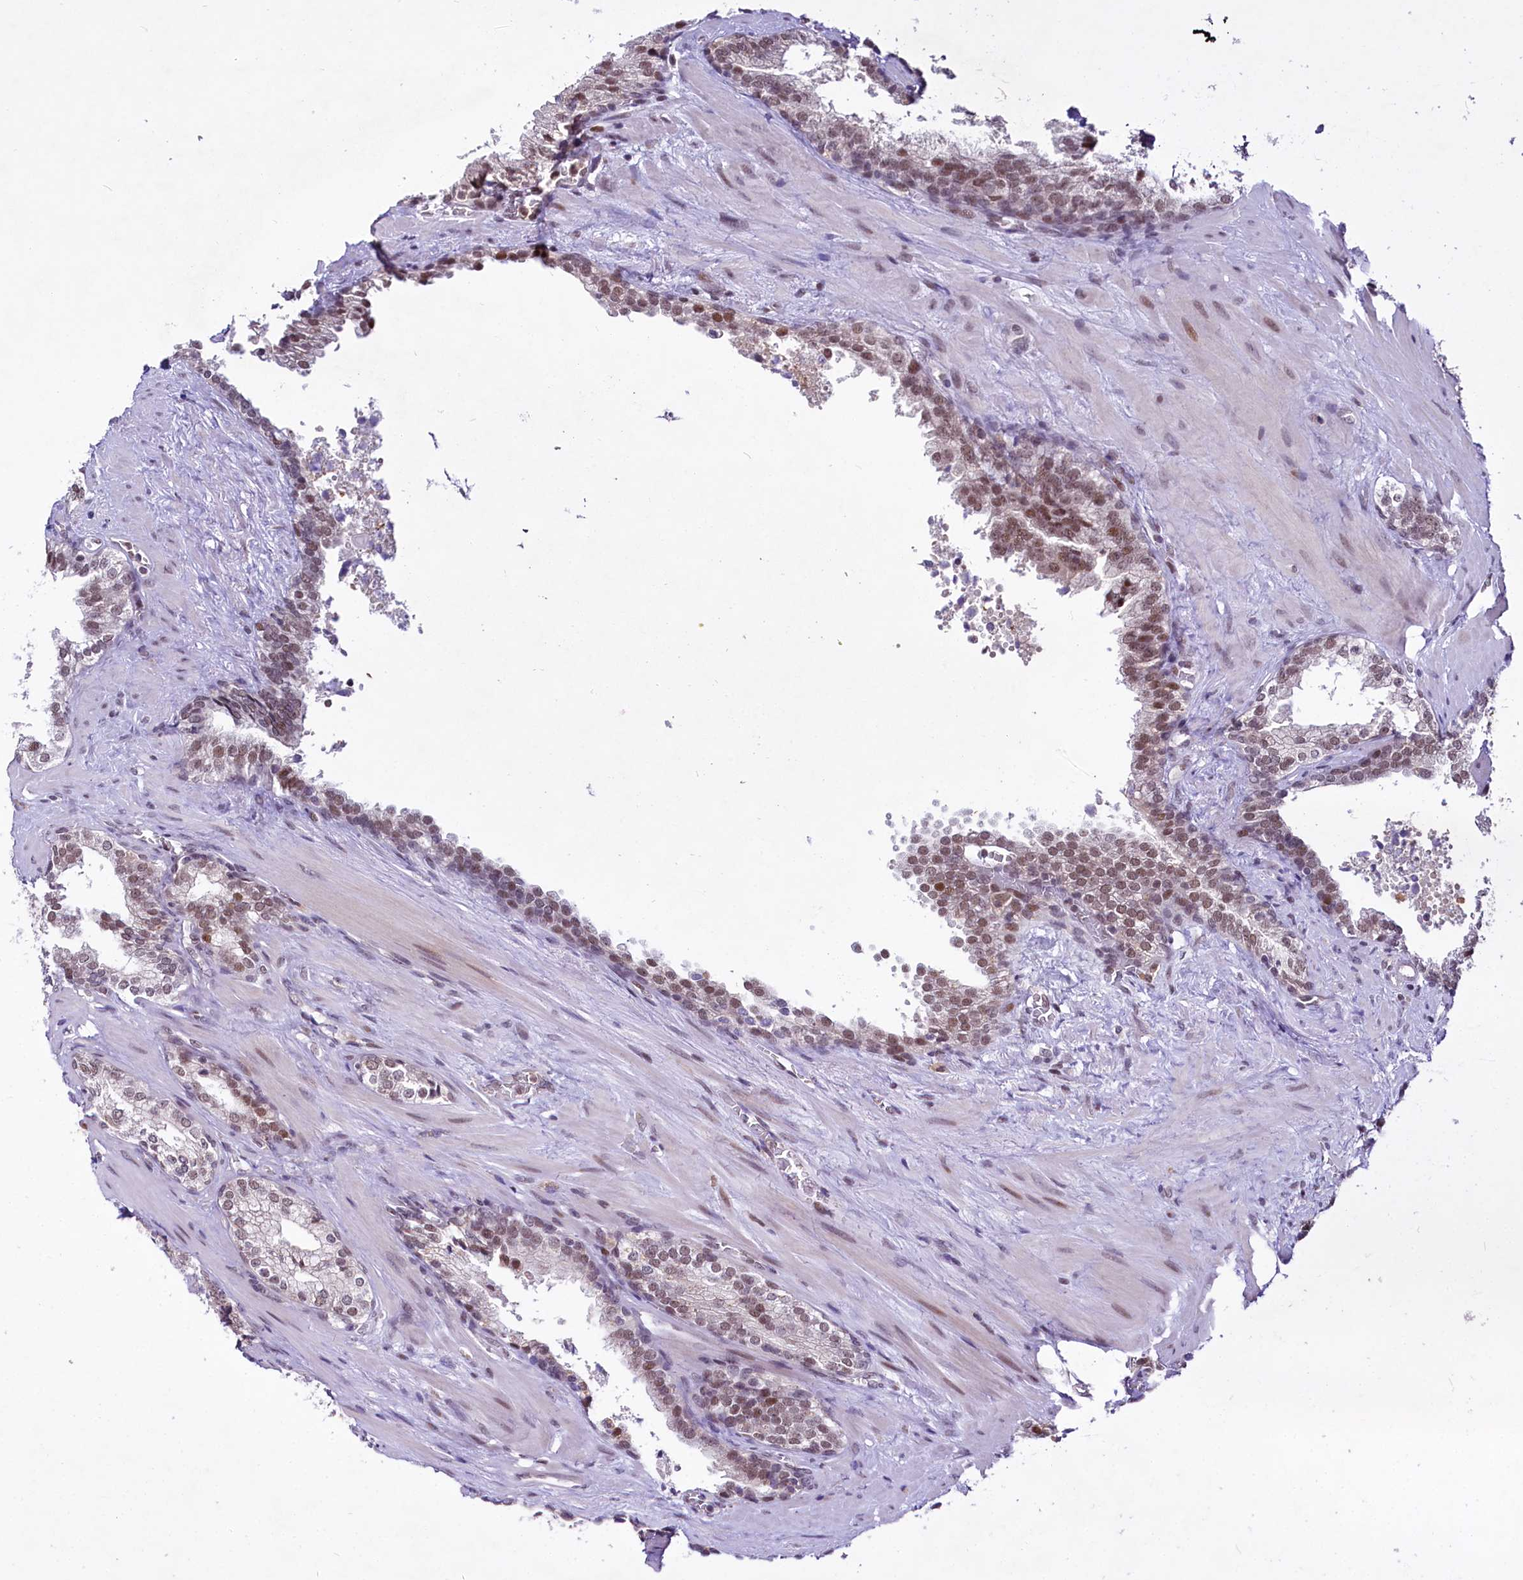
{"staining": {"intensity": "moderate", "quantity": ">75%", "location": "nuclear"}, "tissue": "prostate cancer", "cell_type": "Tumor cells", "image_type": "cancer", "snomed": [{"axis": "morphology", "description": "Adenocarcinoma, High grade"}, {"axis": "topography", "description": "Prostate"}], "caption": "Protein staining of prostate cancer (high-grade adenocarcinoma) tissue displays moderate nuclear positivity in approximately >75% of tumor cells. (DAB = brown stain, brightfield microscopy at high magnification).", "gene": "SCAF11", "patient": {"sex": "male", "age": 57}}